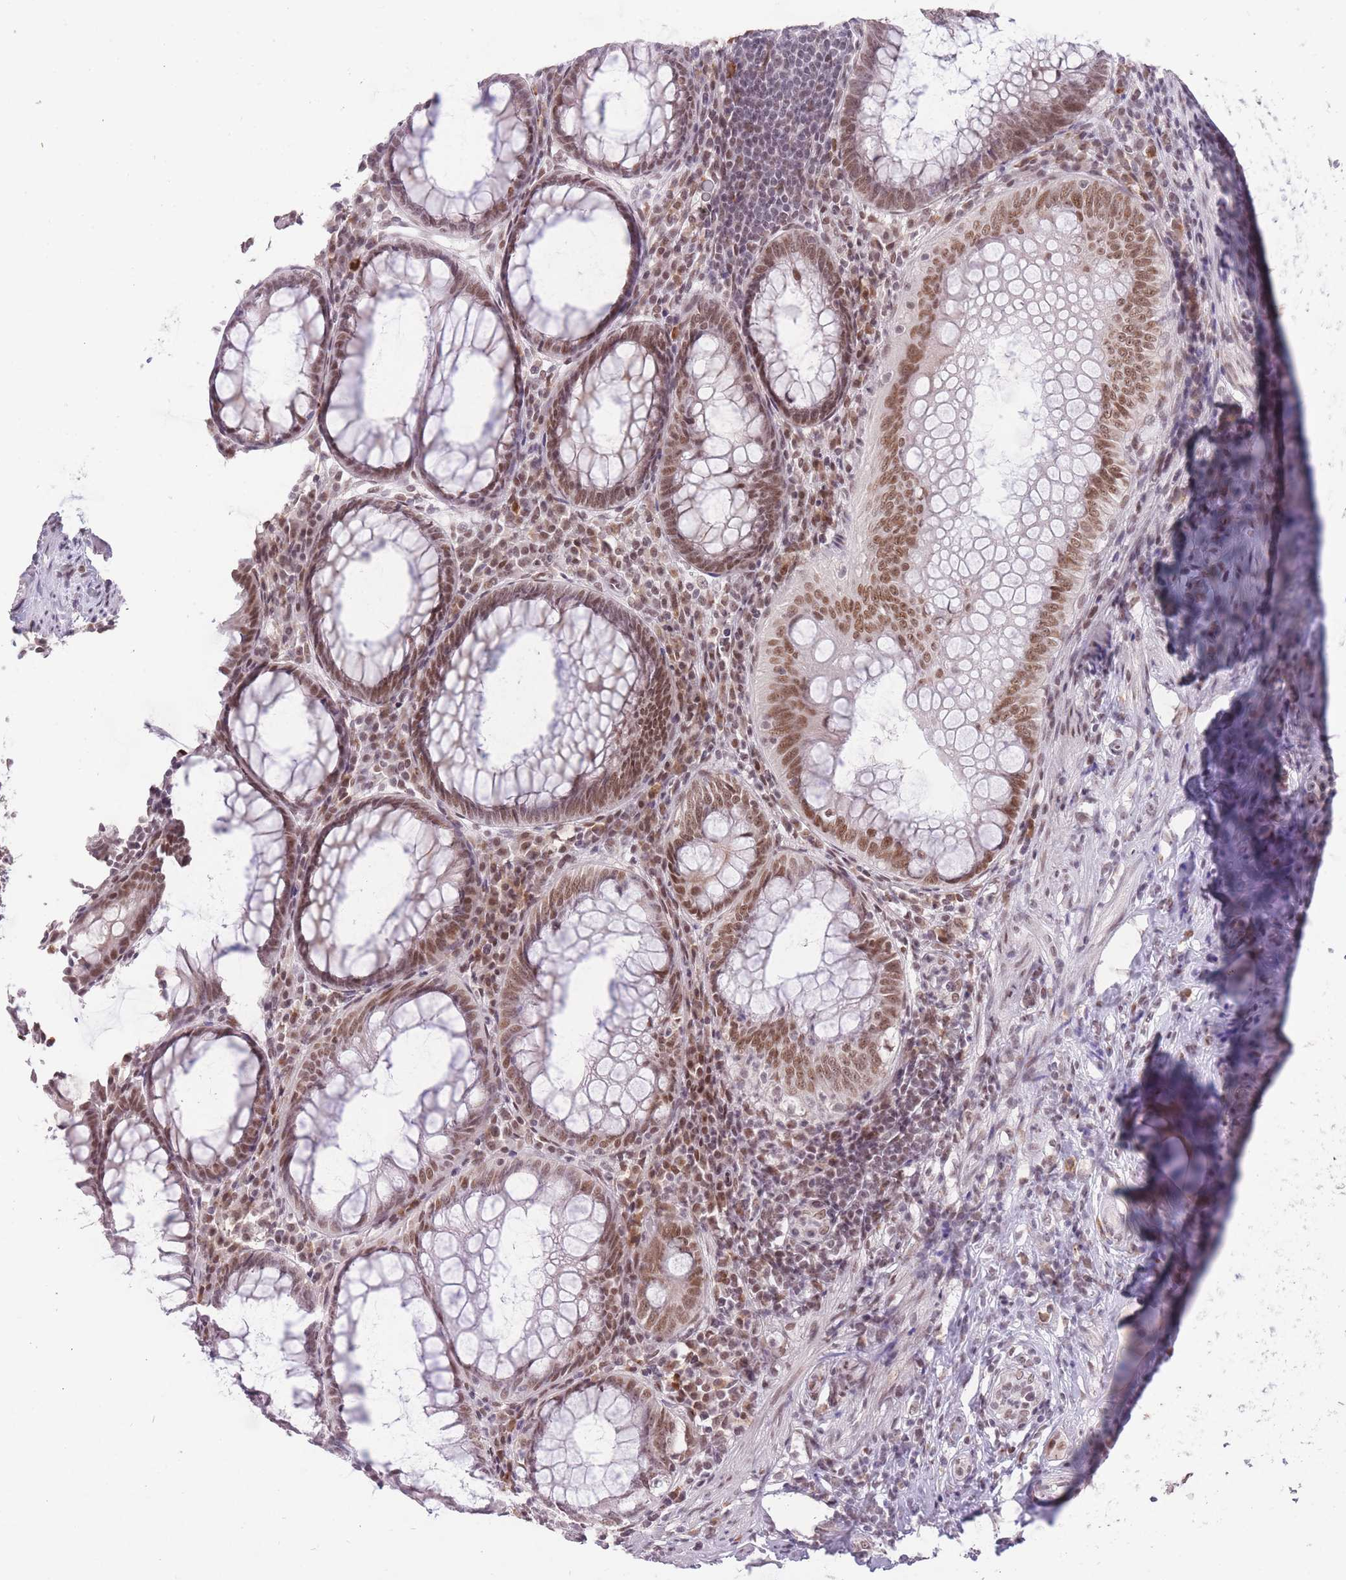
{"staining": {"intensity": "moderate", "quantity": ">75%", "location": "nuclear"}, "tissue": "appendix", "cell_type": "Glandular cells", "image_type": "normal", "snomed": [{"axis": "morphology", "description": "Normal tissue, NOS"}, {"axis": "topography", "description": "Appendix"}], "caption": "Moderate nuclear protein expression is present in approximately >75% of glandular cells in appendix. (brown staining indicates protein expression, while blue staining denotes nuclei).", "gene": "HNRNPUL1", "patient": {"sex": "male", "age": 83}}